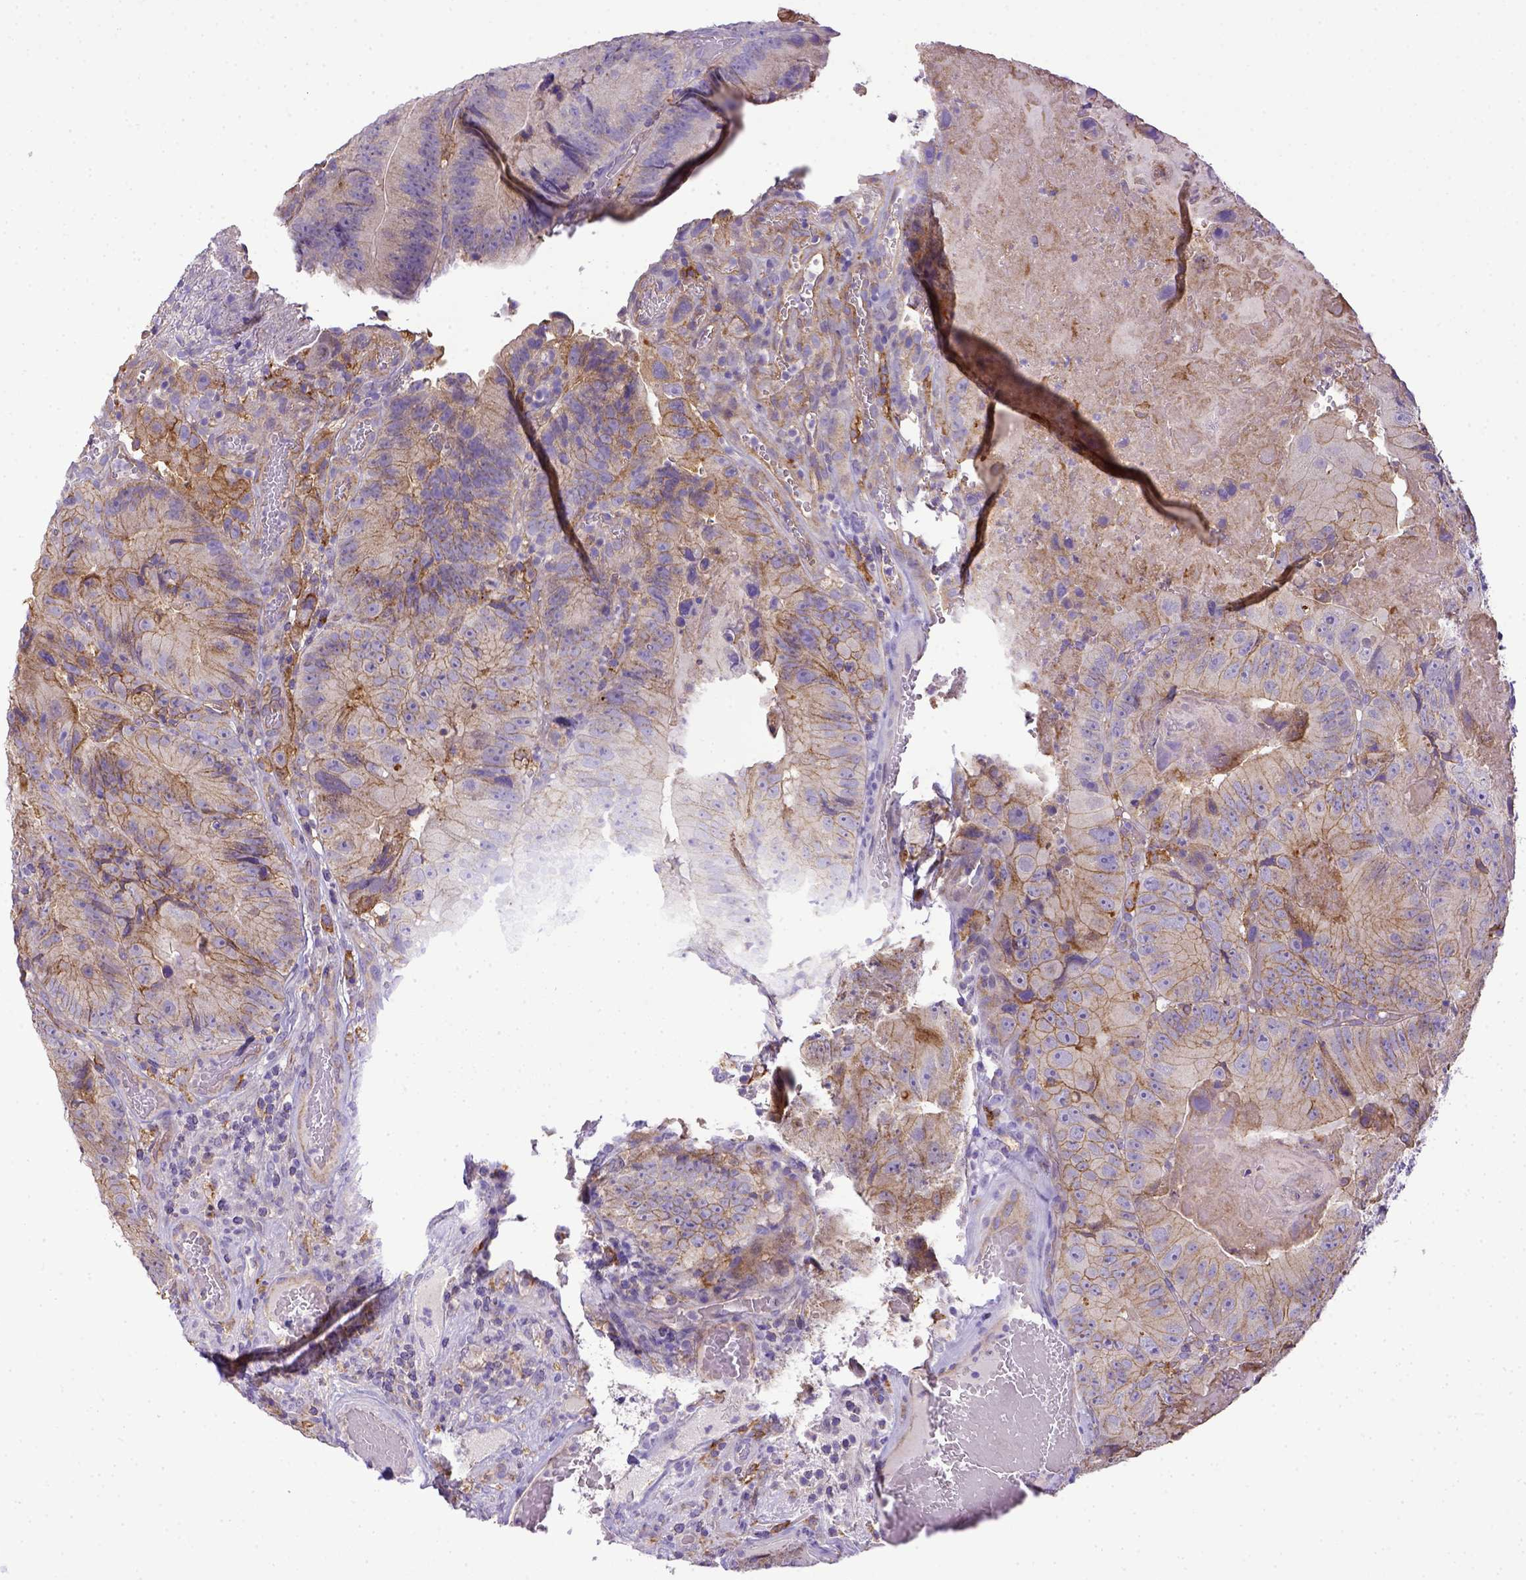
{"staining": {"intensity": "weak", "quantity": ">75%", "location": "cytoplasmic/membranous"}, "tissue": "colorectal cancer", "cell_type": "Tumor cells", "image_type": "cancer", "snomed": [{"axis": "morphology", "description": "Adenocarcinoma, NOS"}, {"axis": "topography", "description": "Colon"}], "caption": "The micrograph exhibits staining of adenocarcinoma (colorectal), revealing weak cytoplasmic/membranous protein positivity (brown color) within tumor cells. (DAB (3,3'-diaminobenzidine) IHC with brightfield microscopy, high magnification).", "gene": "CD40", "patient": {"sex": "female", "age": 86}}